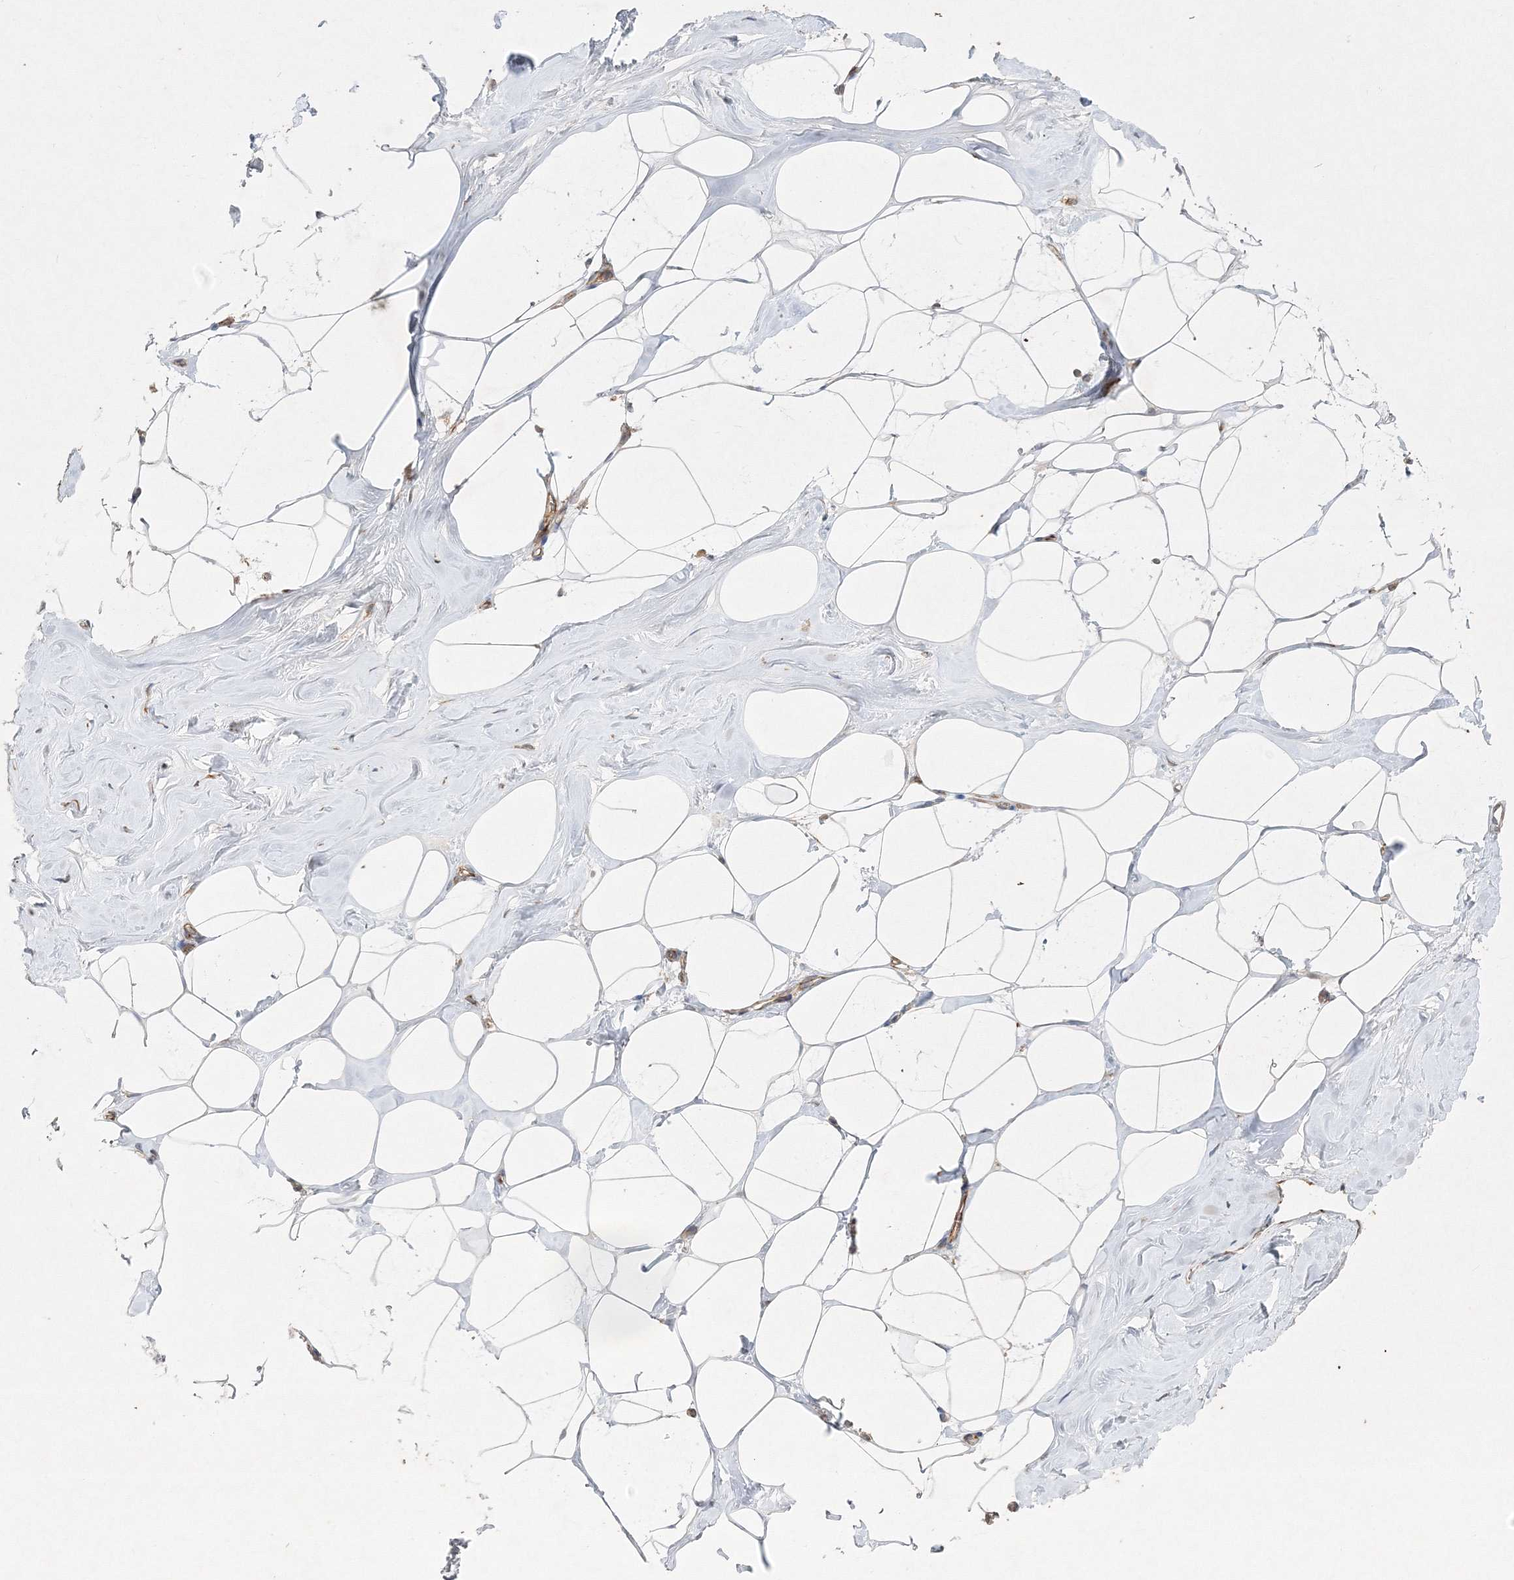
{"staining": {"intensity": "weak", "quantity": "25%-75%", "location": "cytoplasmic/membranous"}, "tissue": "adipose tissue", "cell_type": "Adipocytes", "image_type": "normal", "snomed": [{"axis": "morphology", "description": "Normal tissue, NOS"}, {"axis": "morphology", "description": "Fibrosis, NOS"}, {"axis": "topography", "description": "Breast"}, {"axis": "topography", "description": "Adipose tissue"}], "caption": "Immunohistochemical staining of normal human adipose tissue displays low levels of weak cytoplasmic/membranous expression in about 25%-75% of adipocytes.", "gene": "WDR37", "patient": {"sex": "female", "age": 39}}